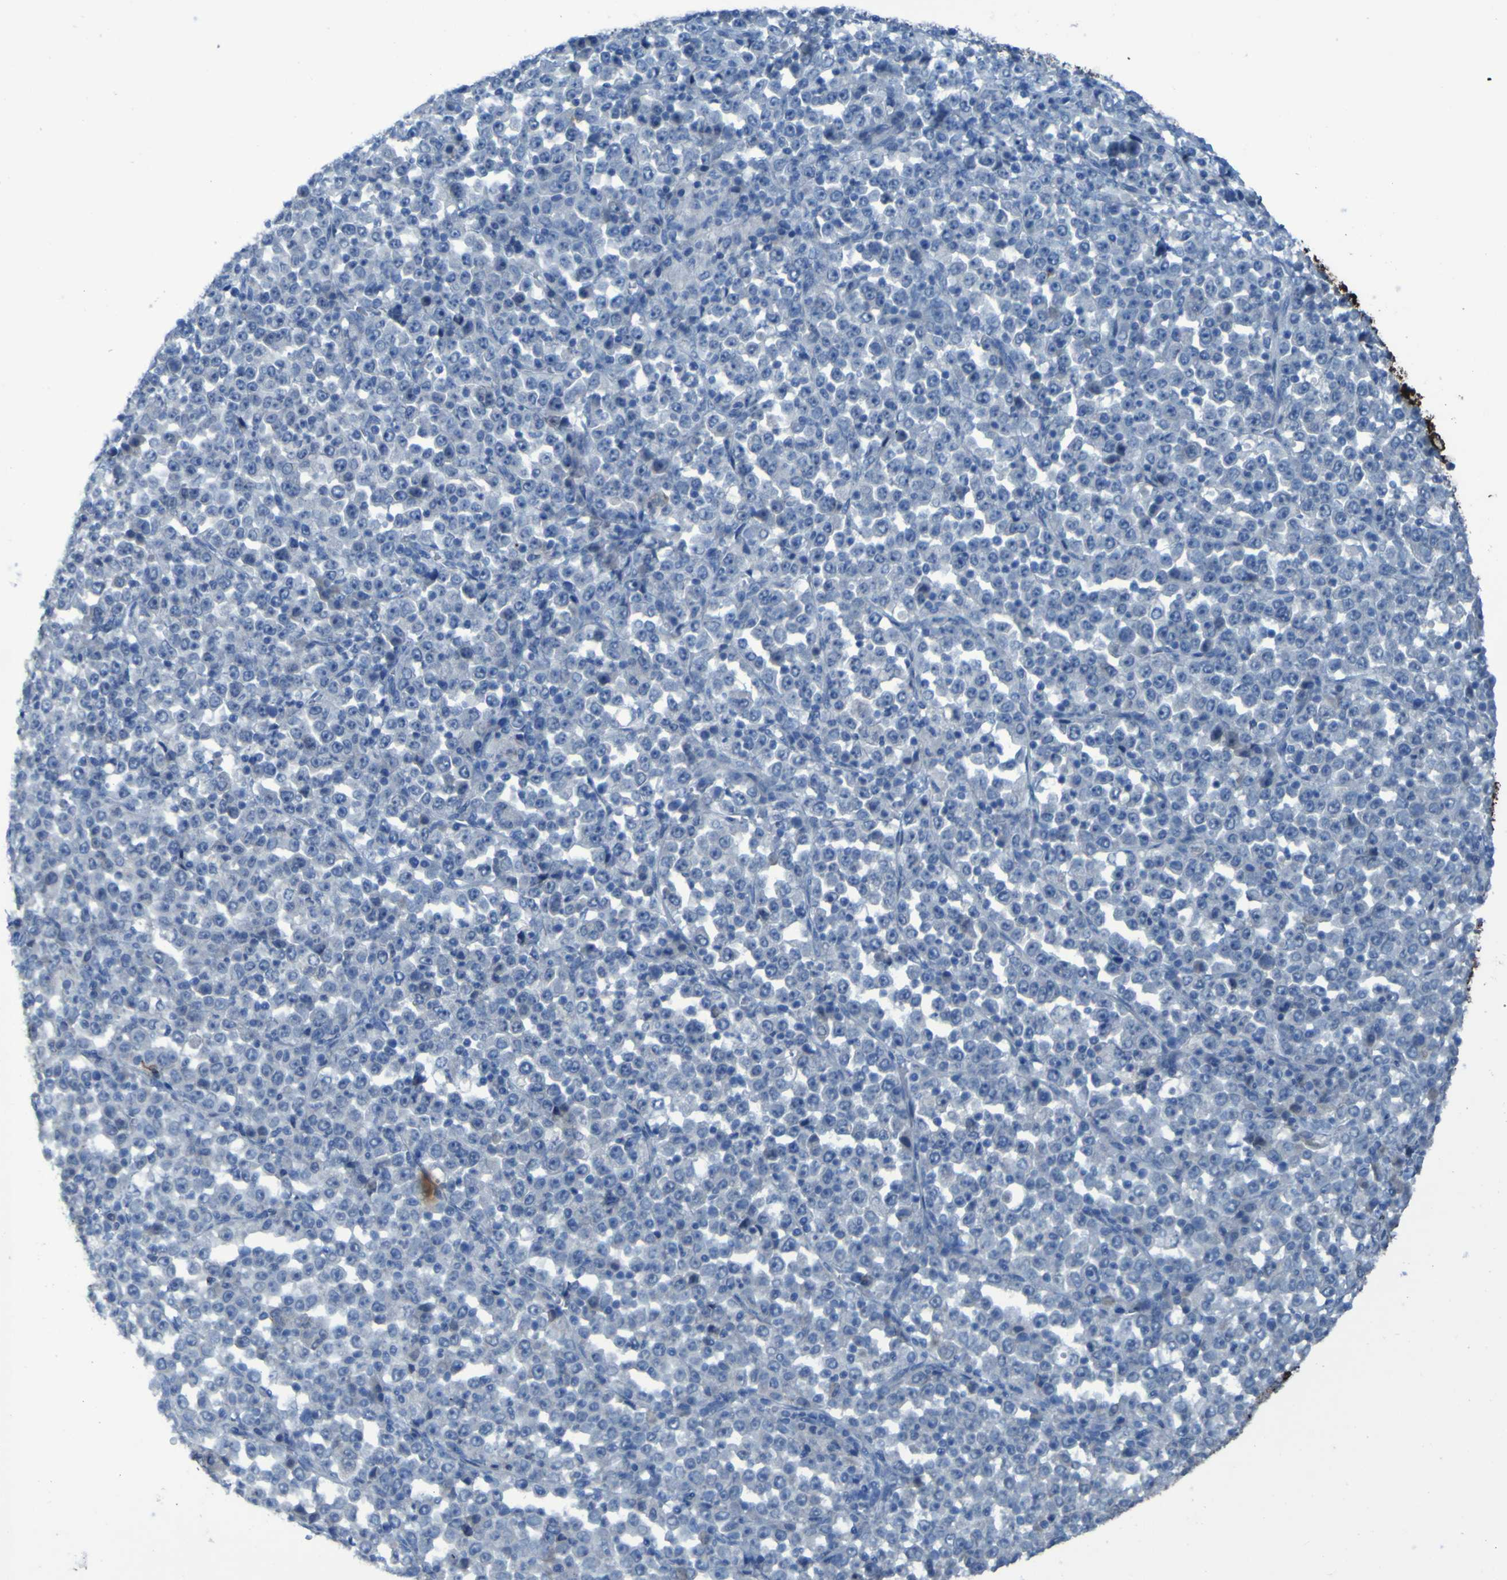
{"staining": {"intensity": "negative", "quantity": "none", "location": "none"}, "tissue": "stomach cancer", "cell_type": "Tumor cells", "image_type": "cancer", "snomed": [{"axis": "morphology", "description": "Normal tissue, NOS"}, {"axis": "morphology", "description": "Adenocarcinoma, NOS"}, {"axis": "topography", "description": "Stomach, upper"}, {"axis": "topography", "description": "Stomach"}], "caption": "Immunohistochemical staining of human stomach cancer (adenocarcinoma) displays no significant expression in tumor cells. The staining was performed using DAB to visualize the protein expression in brown, while the nuclei were stained in blue with hematoxylin (Magnification: 20x).", "gene": "CLDN18", "patient": {"sex": "male", "age": 59}}